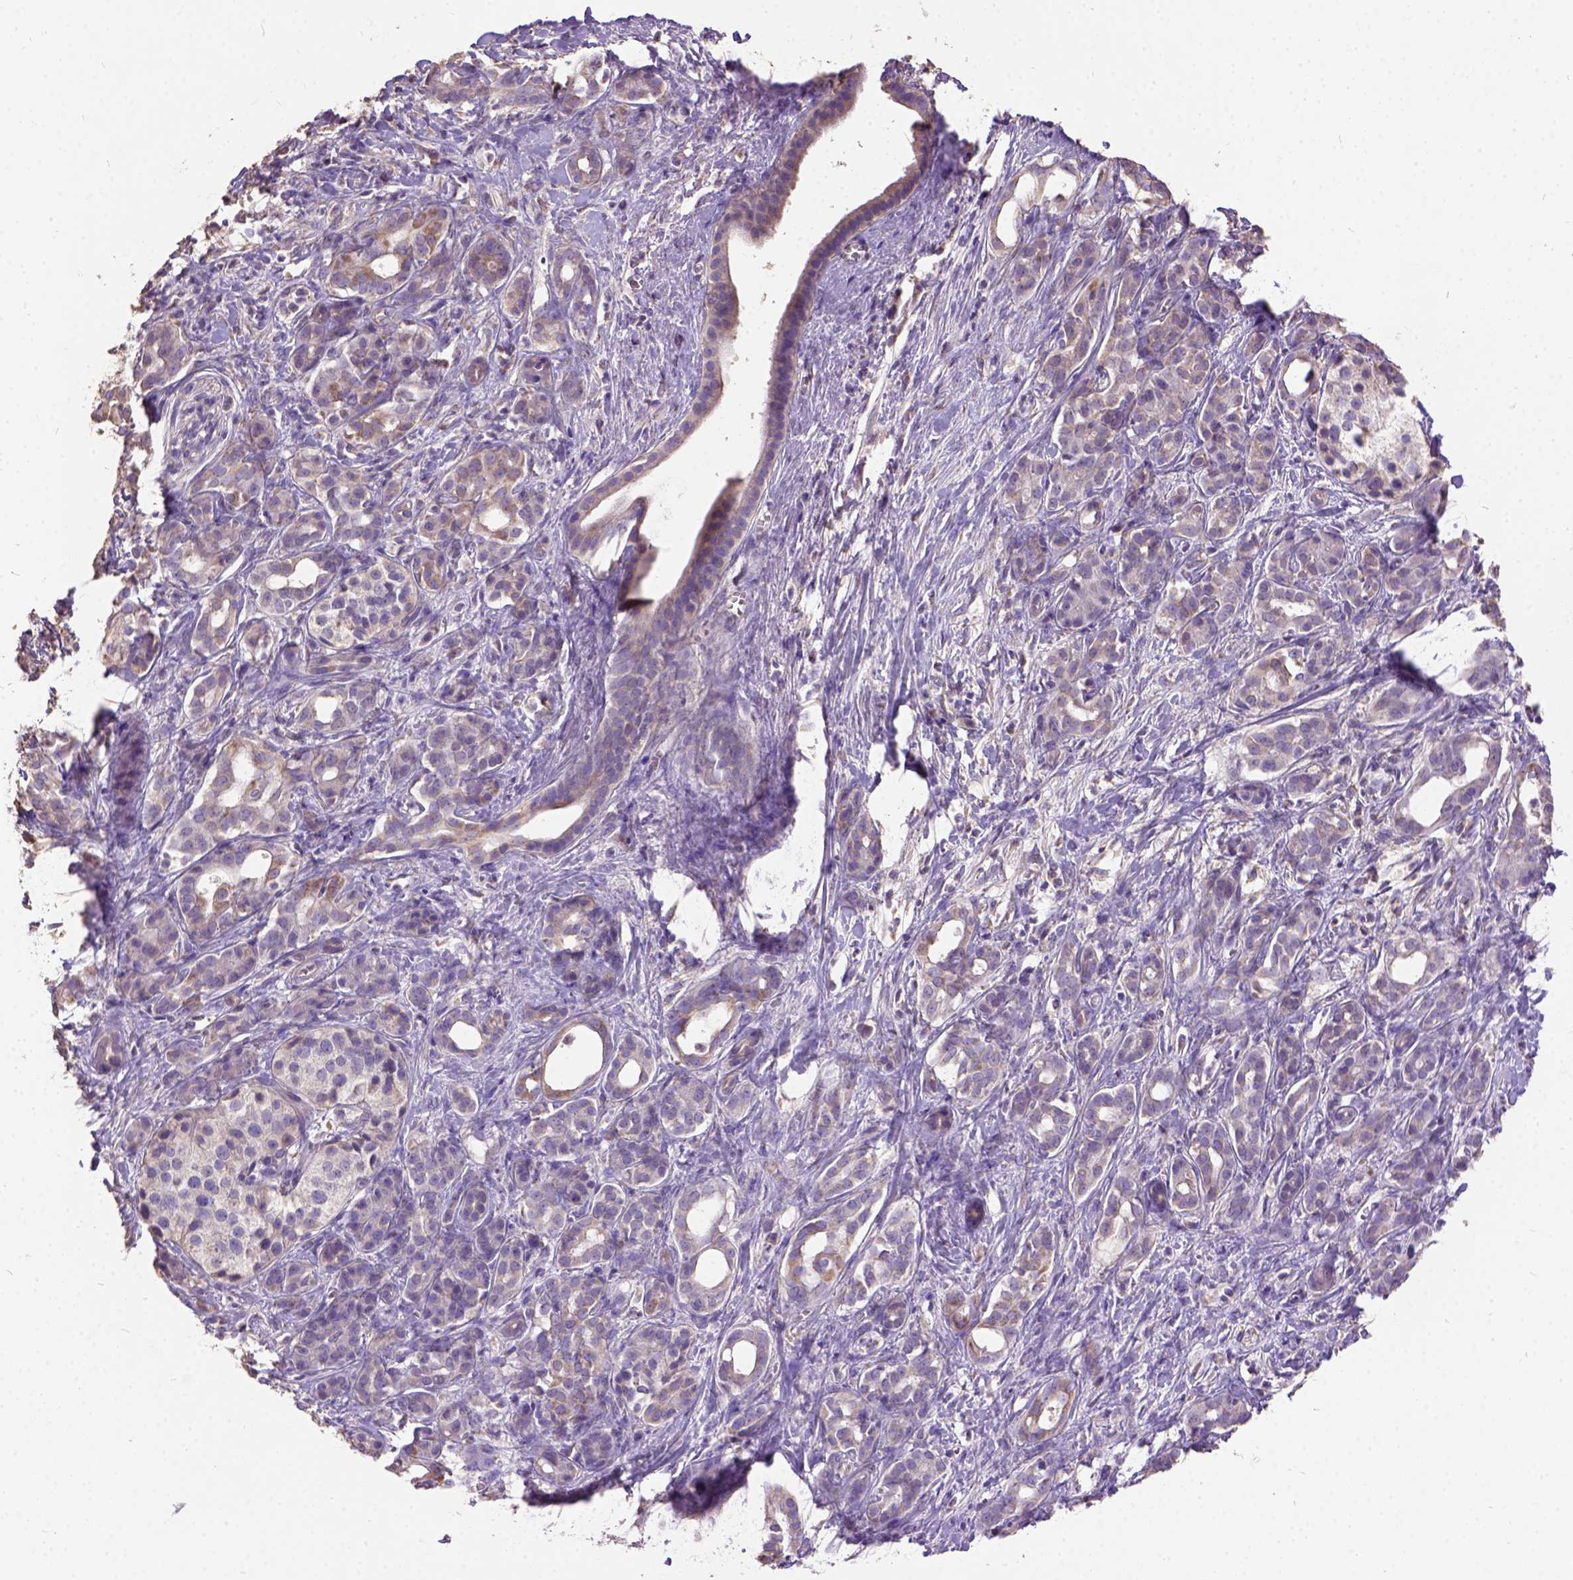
{"staining": {"intensity": "moderate", "quantity": "<25%", "location": "cytoplasmic/membranous"}, "tissue": "pancreatic cancer", "cell_type": "Tumor cells", "image_type": "cancer", "snomed": [{"axis": "morphology", "description": "Adenocarcinoma, NOS"}, {"axis": "topography", "description": "Pancreas"}], "caption": "The immunohistochemical stain highlights moderate cytoplasmic/membranous expression in tumor cells of pancreatic cancer (adenocarcinoma) tissue. The staining was performed using DAB to visualize the protein expression in brown, while the nuclei were stained in blue with hematoxylin (Magnification: 20x).", "gene": "DQX1", "patient": {"sex": "male", "age": 61}}